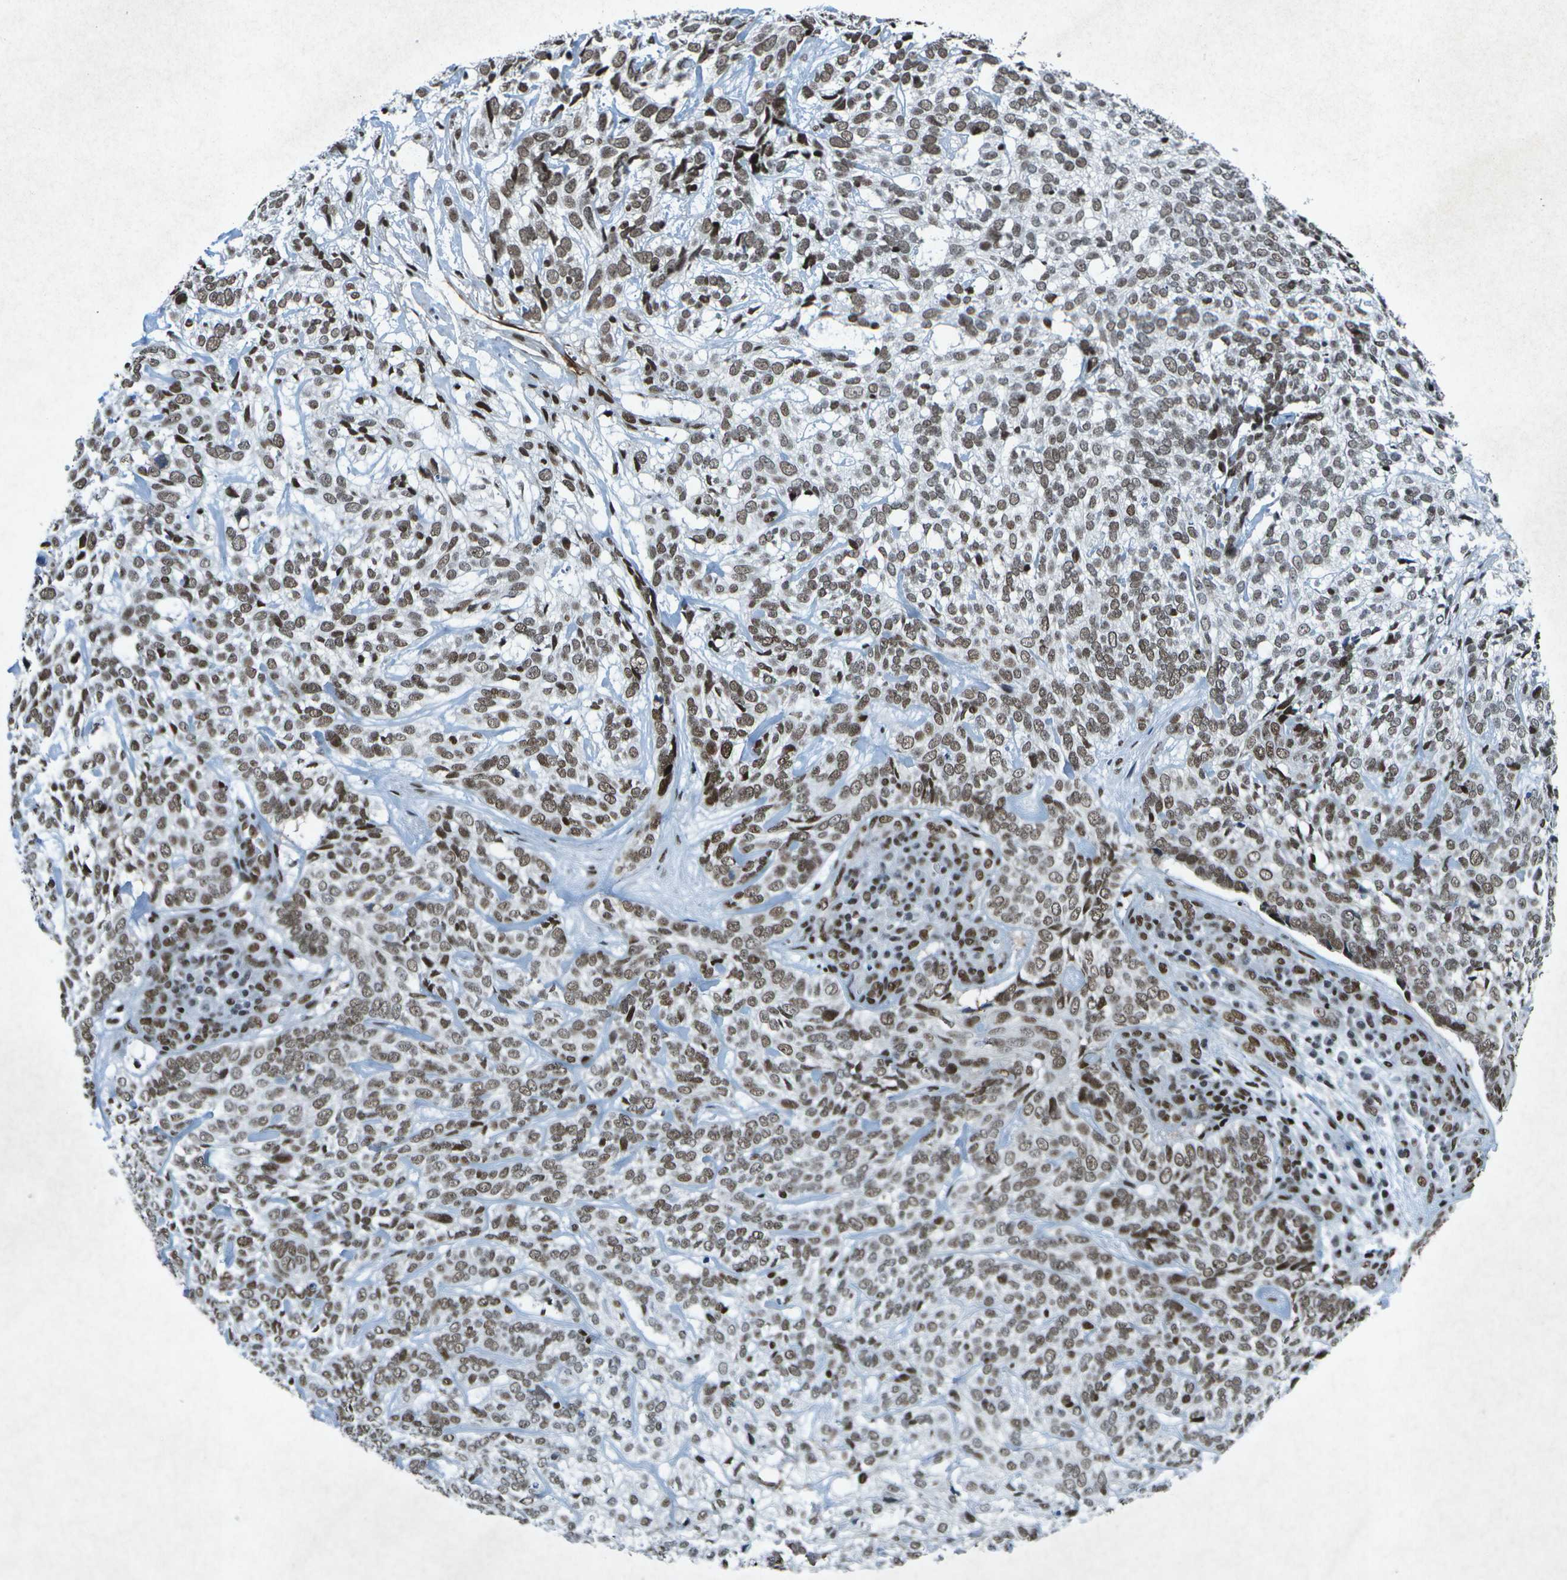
{"staining": {"intensity": "moderate", "quantity": ">75%", "location": "nuclear"}, "tissue": "skin cancer", "cell_type": "Tumor cells", "image_type": "cancer", "snomed": [{"axis": "morphology", "description": "Basal cell carcinoma"}, {"axis": "topography", "description": "Skin"}], "caption": "This micrograph reveals IHC staining of skin cancer, with medium moderate nuclear expression in about >75% of tumor cells.", "gene": "MTA2", "patient": {"sex": "male", "age": 72}}